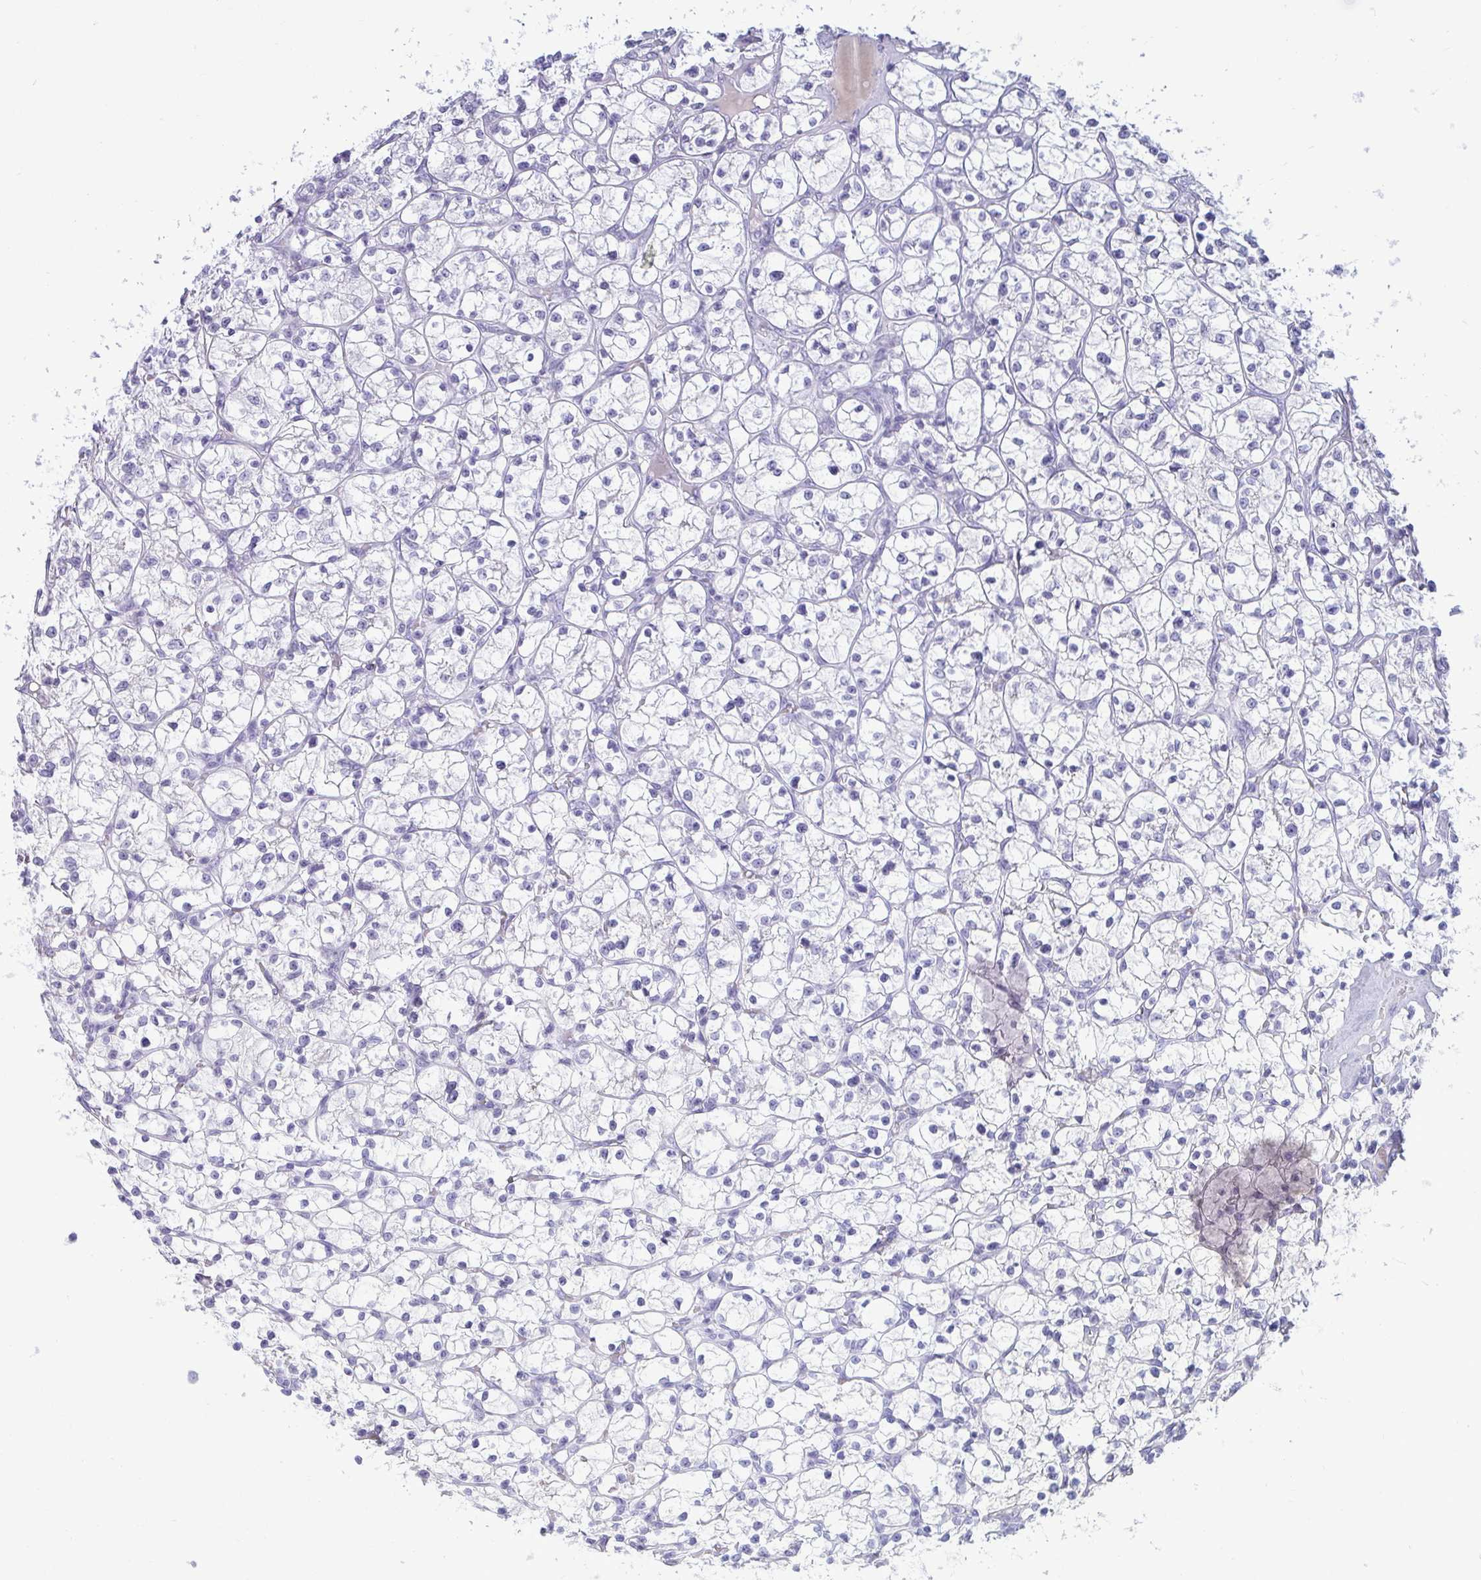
{"staining": {"intensity": "negative", "quantity": "none", "location": "none"}, "tissue": "renal cancer", "cell_type": "Tumor cells", "image_type": "cancer", "snomed": [{"axis": "morphology", "description": "Adenocarcinoma, NOS"}, {"axis": "topography", "description": "Kidney"}], "caption": "Tumor cells are negative for brown protein staining in adenocarcinoma (renal).", "gene": "ANKRD60", "patient": {"sex": "female", "age": 64}}